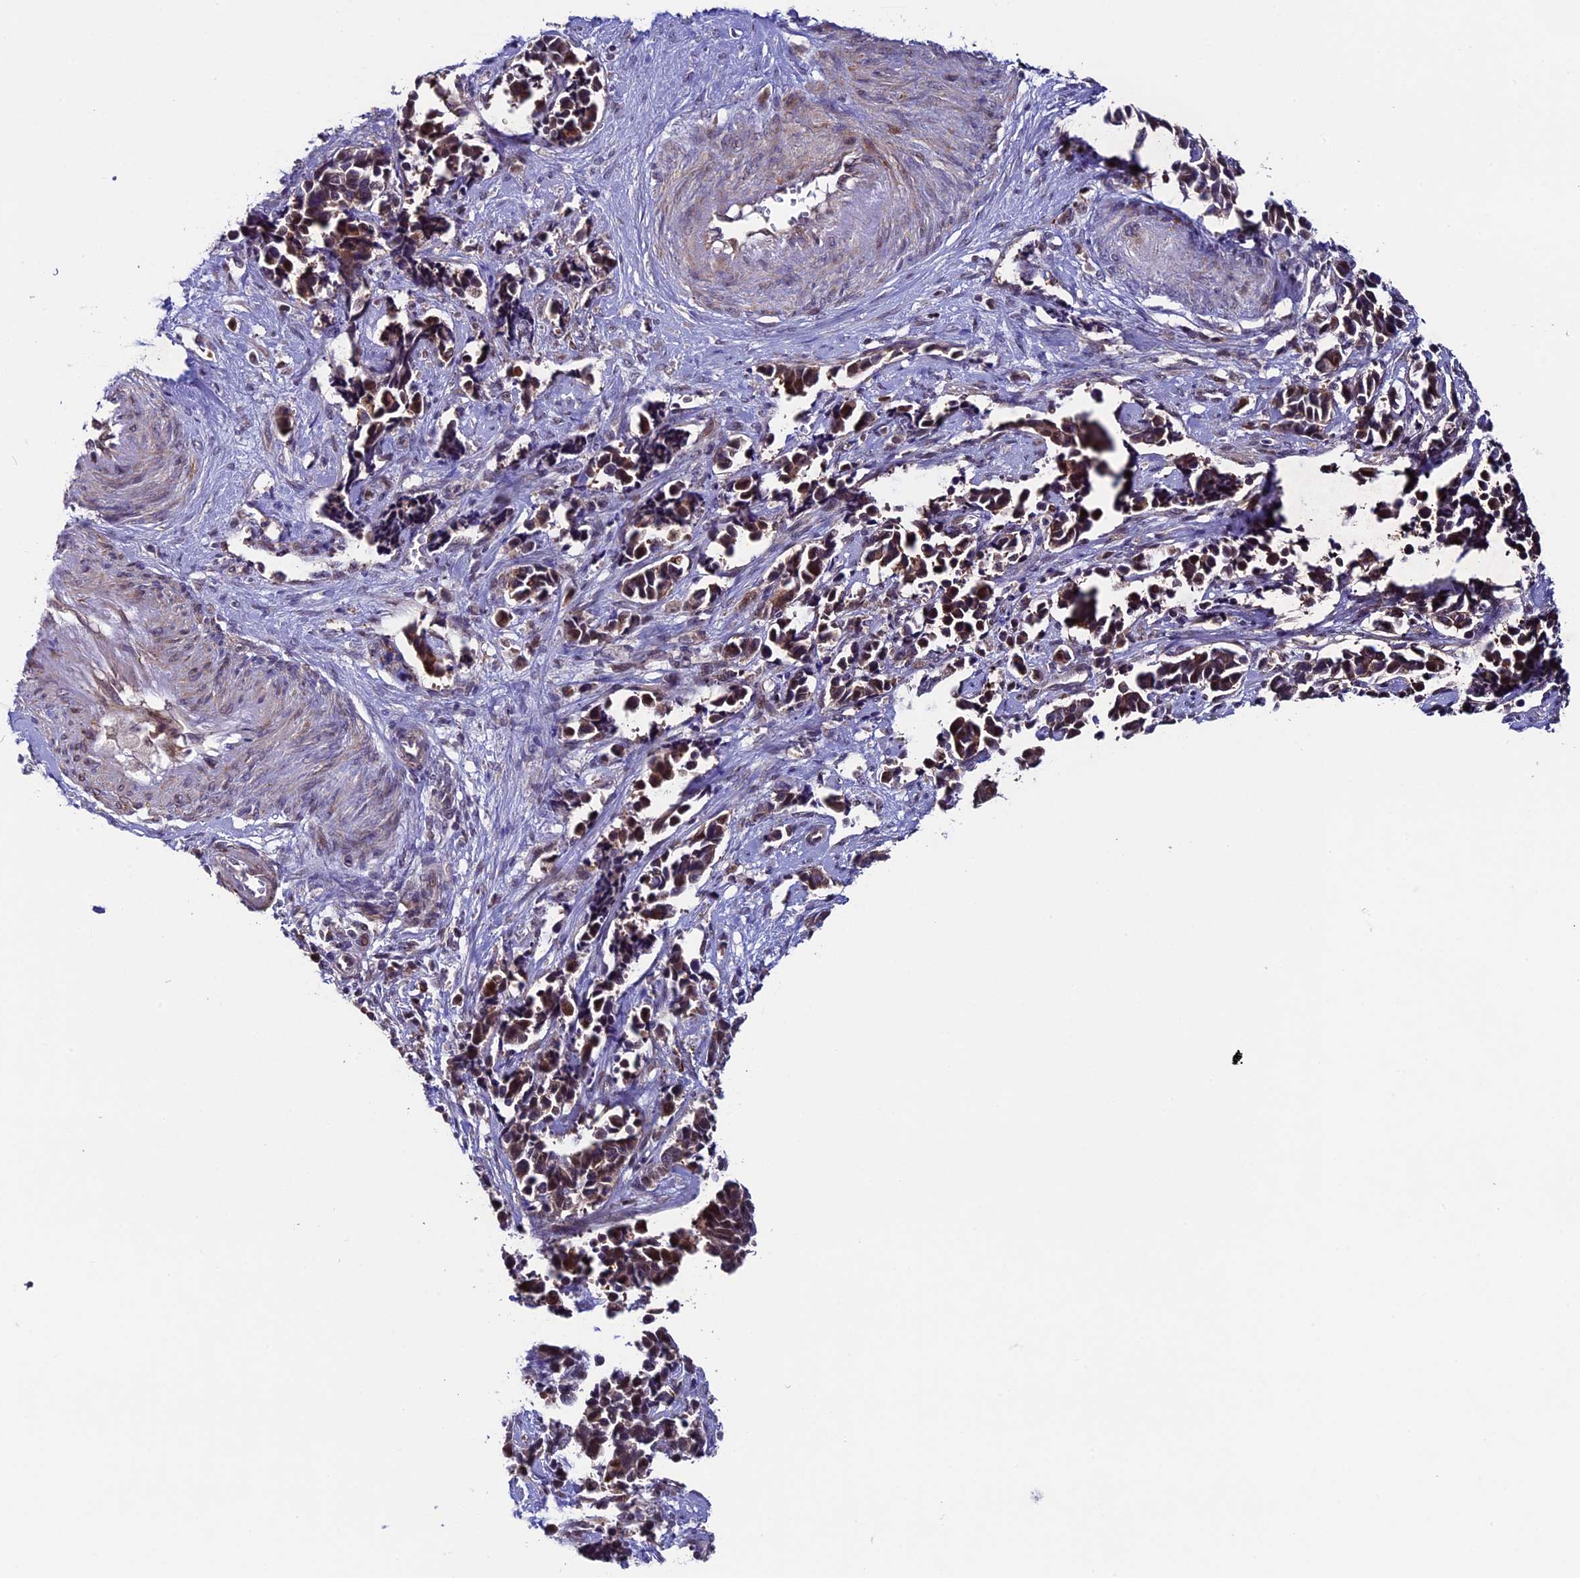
{"staining": {"intensity": "moderate", "quantity": ">75%", "location": "cytoplasmic/membranous,nuclear"}, "tissue": "cervical cancer", "cell_type": "Tumor cells", "image_type": "cancer", "snomed": [{"axis": "morphology", "description": "Normal tissue, NOS"}, {"axis": "morphology", "description": "Squamous cell carcinoma, NOS"}, {"axis": "topography", "description": "Cervix"}], "caption": "This micrograph demonstrates IHC staining of human cervical squamous cell carcinoma, with medium moderate cytoplasmic/membranous and nuclear expression in about >75% of tumor cells.", "gene": "SIPA1L3", "patient": {"sex": "female", "age": 35}}